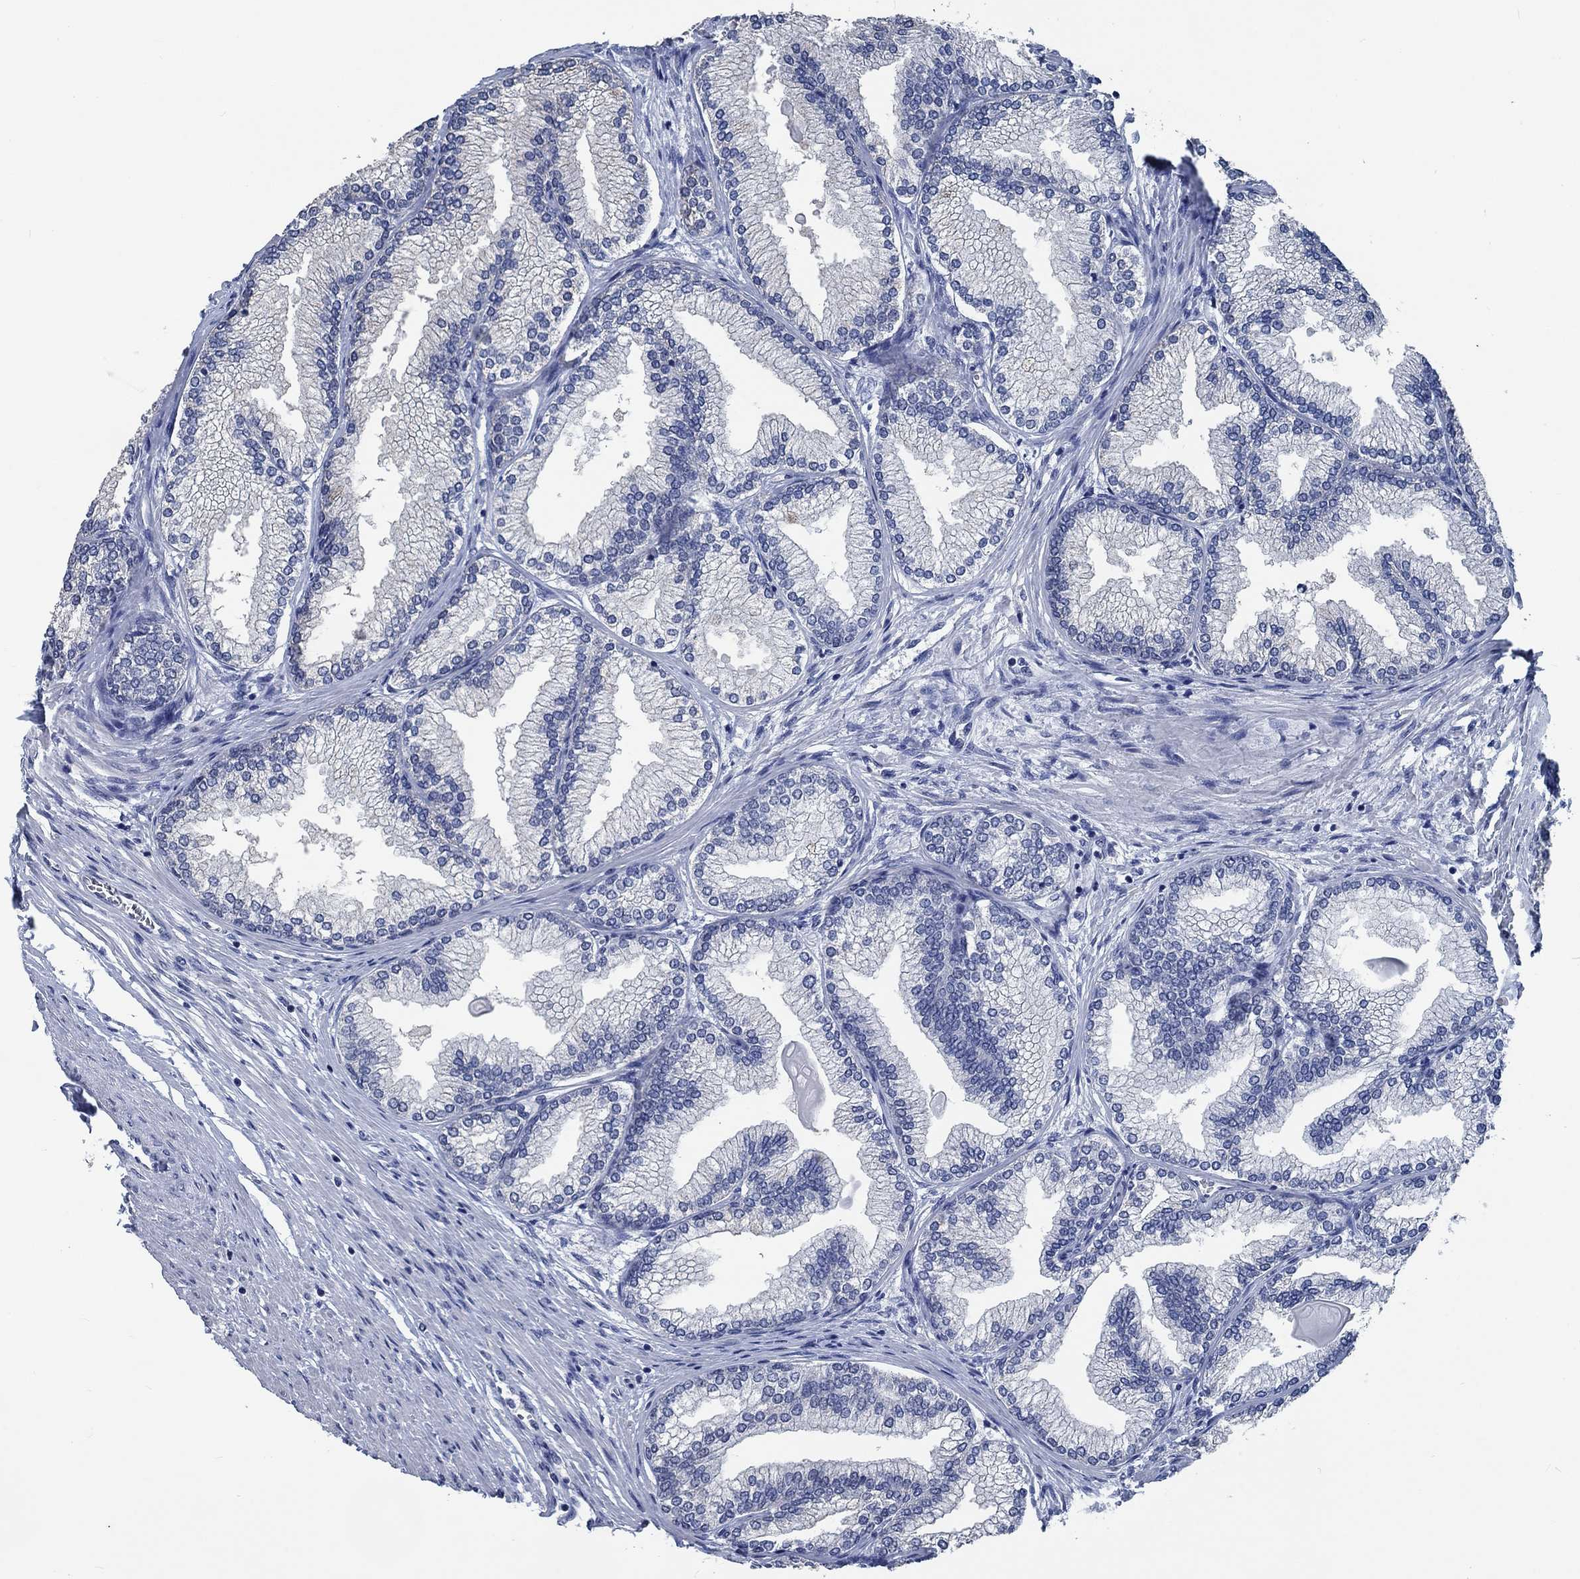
{"staining": {"intensity": "negative", "quantity": "none", "location": "none"}, "tissue": "prostate", "cell_type": "Glandular cells", "image_type": "normal", "snomed": [{"axis": "morphology", "description": "Normal tissue, NOS"}, {"axis": "topography", "description": "Prostate"}], "caption": "Immunohistochemistry of benign human prostate reveals no staining in glandular cells.", "gene": "OBSCN", "patient": {"sex": "male", "age": 72}}